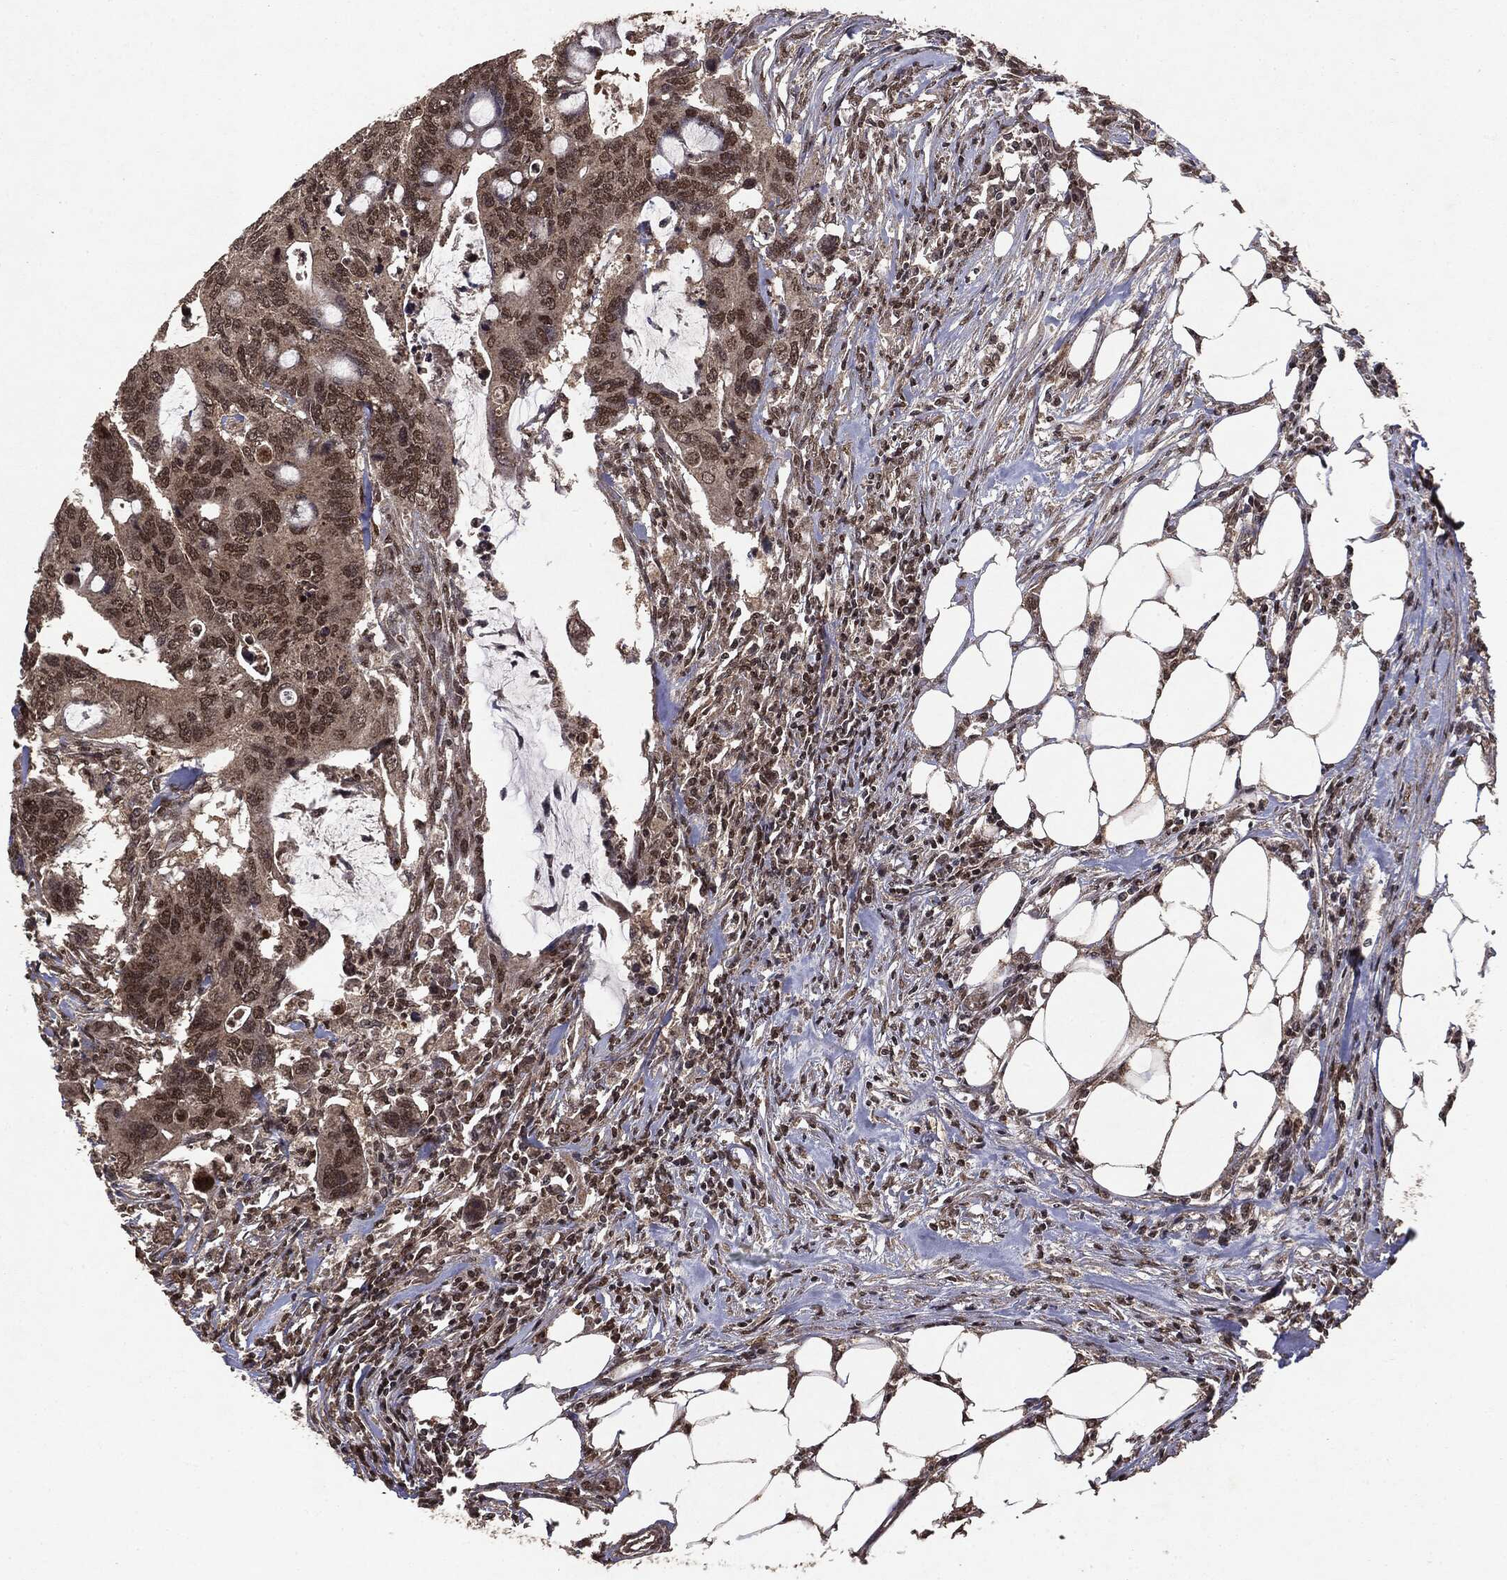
{"staining": {"intensity": "moderate", "quantity": "25%-75%", "location": "nuclear"}, "tissue": "colorectal cancer", "cell_type": "Tumor cells", "image_type": "cancer", "snomed": [{"axis": "morphology", "description": "Adenocarcinoma, NOS"}, {"axis": "topography", "description": "Colon"}], "caption": "Brown immunohistochemical staining in human adenocarcinoma (colorectal) reveals moderate nuclear staining in about 25%-75% of tumor cells.", "gene": "PEBP1", "patient": {"sex": "male", "age": 71}}